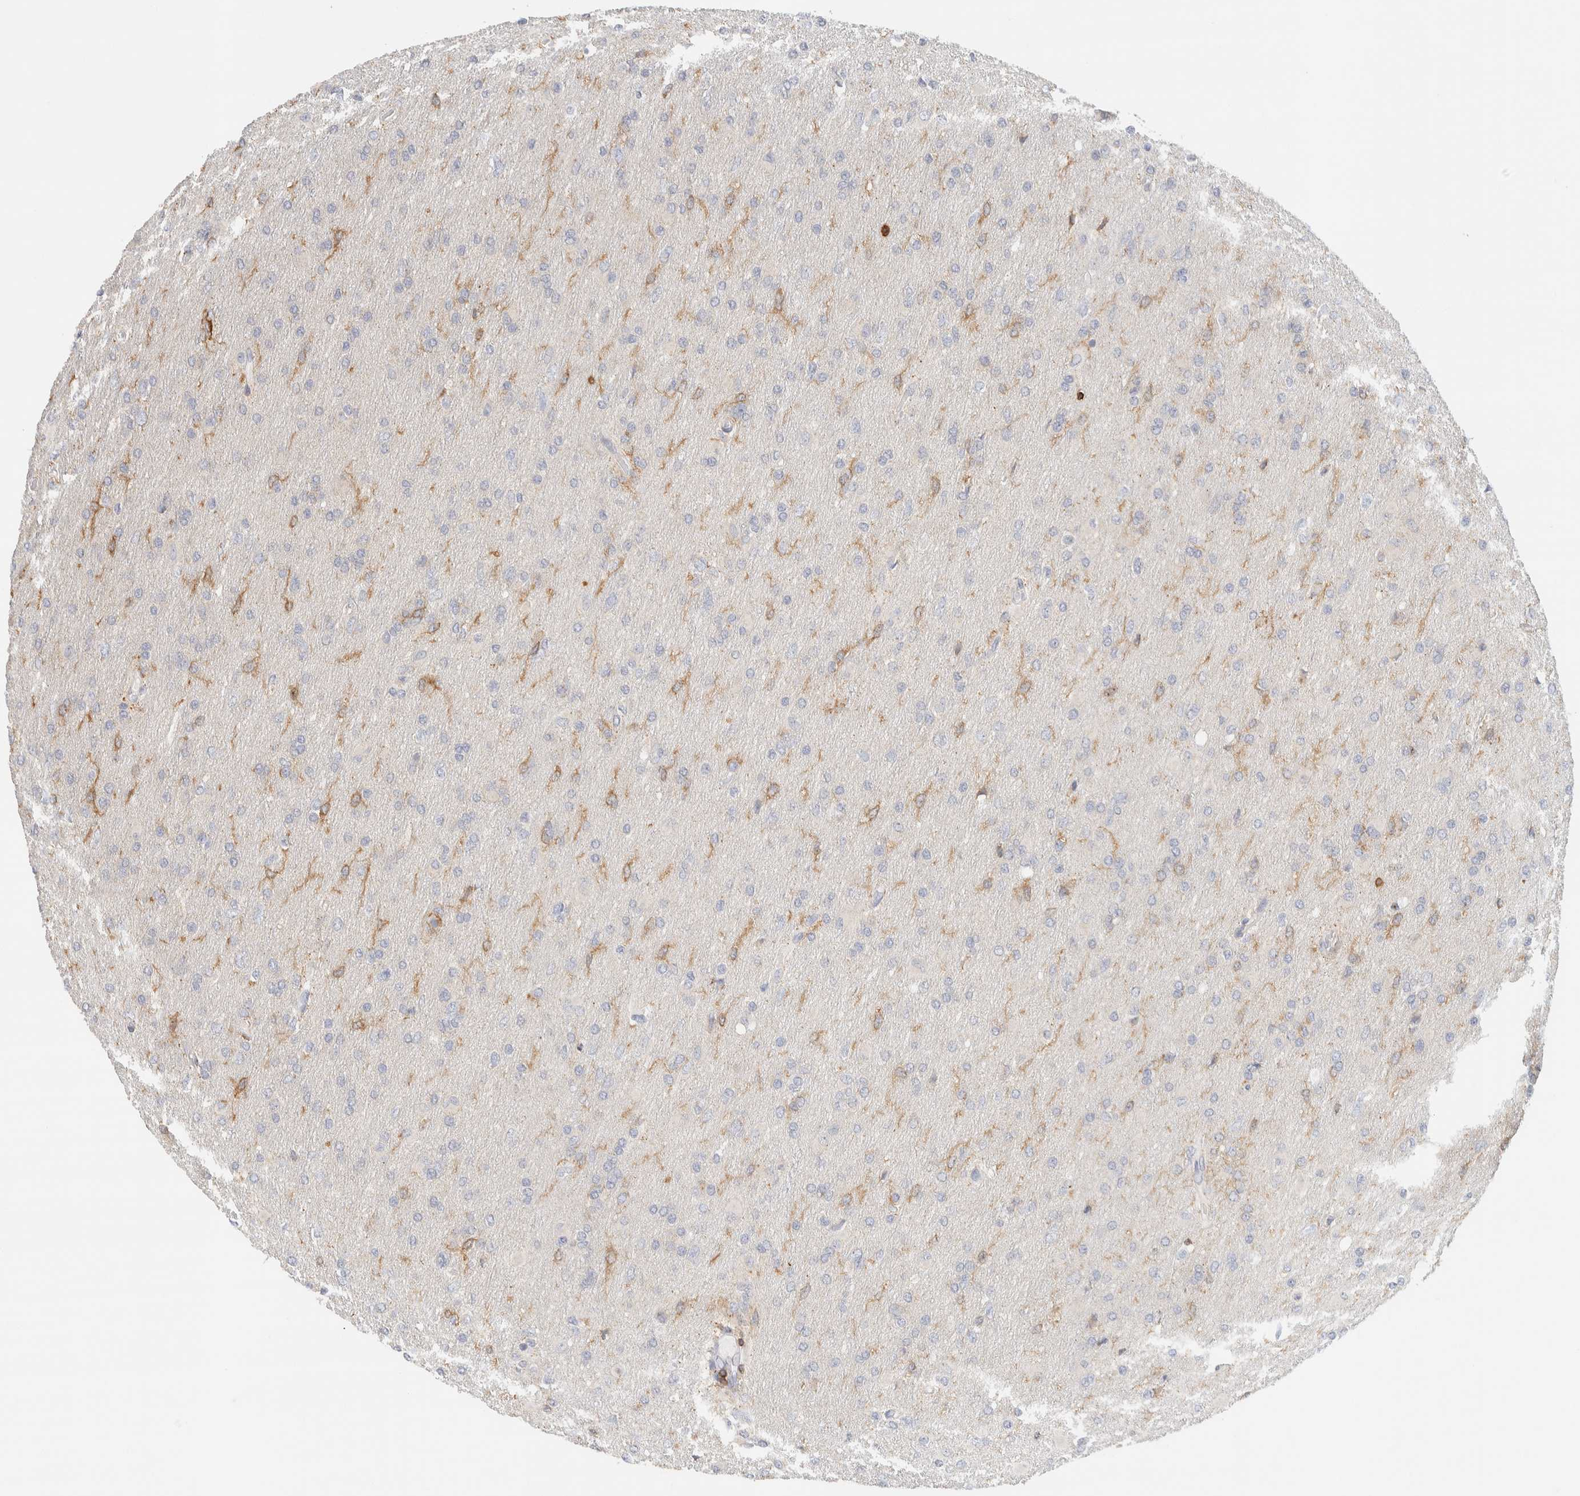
{"staining": {"intensity": "negative", "quantity": "none", "location": "none"}, "tissue": "glioma", "cell_type": "Tumor cells", "image_type": "cancer", "snomed": [{"axis": "morphology", "description": "Glioma, malignant, High grade"}, {"axis": "topography", "description": "Cerebral cortex"}], "caption": "A high-resolution histopathology image shows immunohistochemistry (IHC) staining of malignant glioma (high-grade), which displays no significant positivity in tumor cells.", "gene": "RUNDC1", "patient": {"sex": "female", "age": 36}}